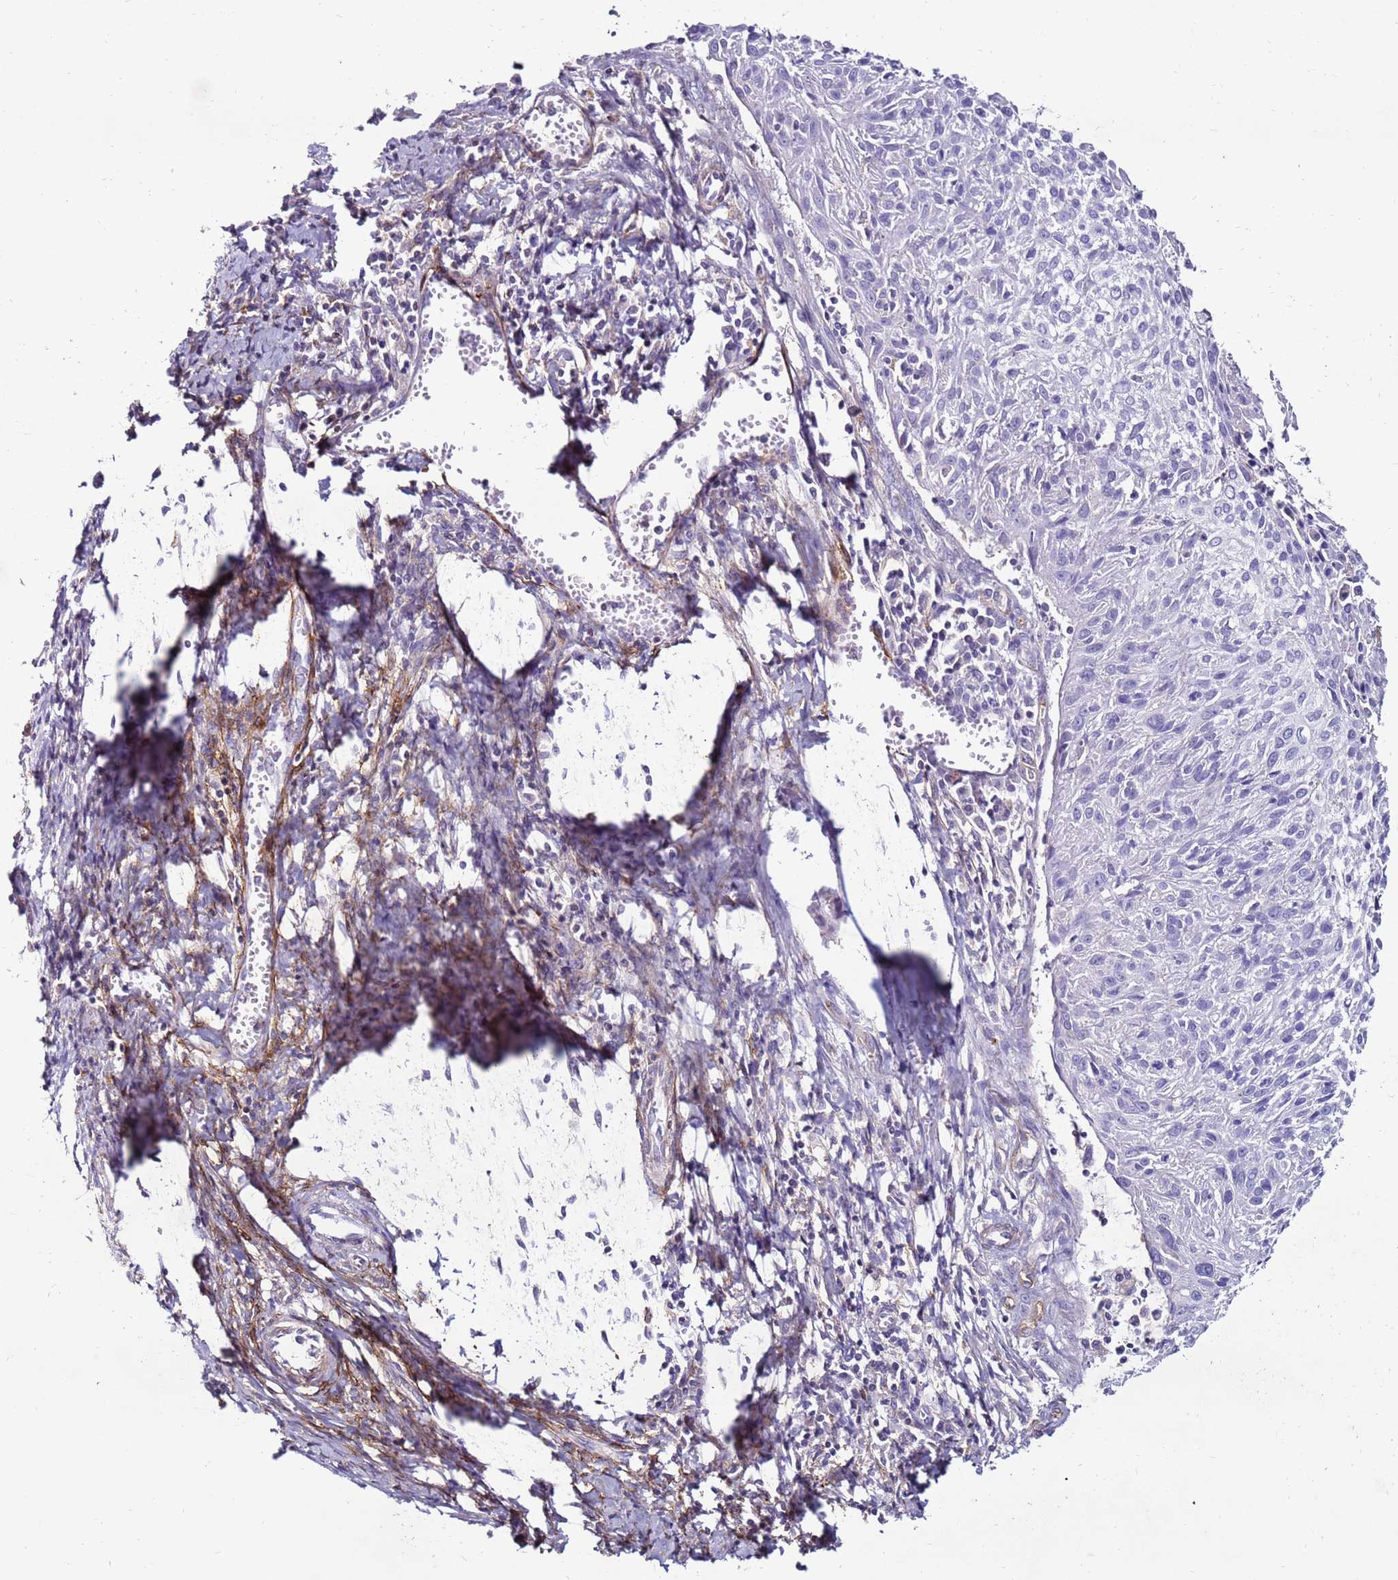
{"staining": {"intensity": "negative", "quantity": "none", "location": "none"}, "tissue": "cervical cancer", "cell_type": "Tumor cells", "image_type": "cancer", "snomed": [{"axis": "morphology", "description": "Squamous cell carcinoma, NOS"}, {"axis": "topography", "description": "Cervix"}], "caption": "A micrograph of human cervical cancer is negative for staining in tumor cells.", "gene": "CLEC4M", "patient": {"sex": "female", "age": 51}}